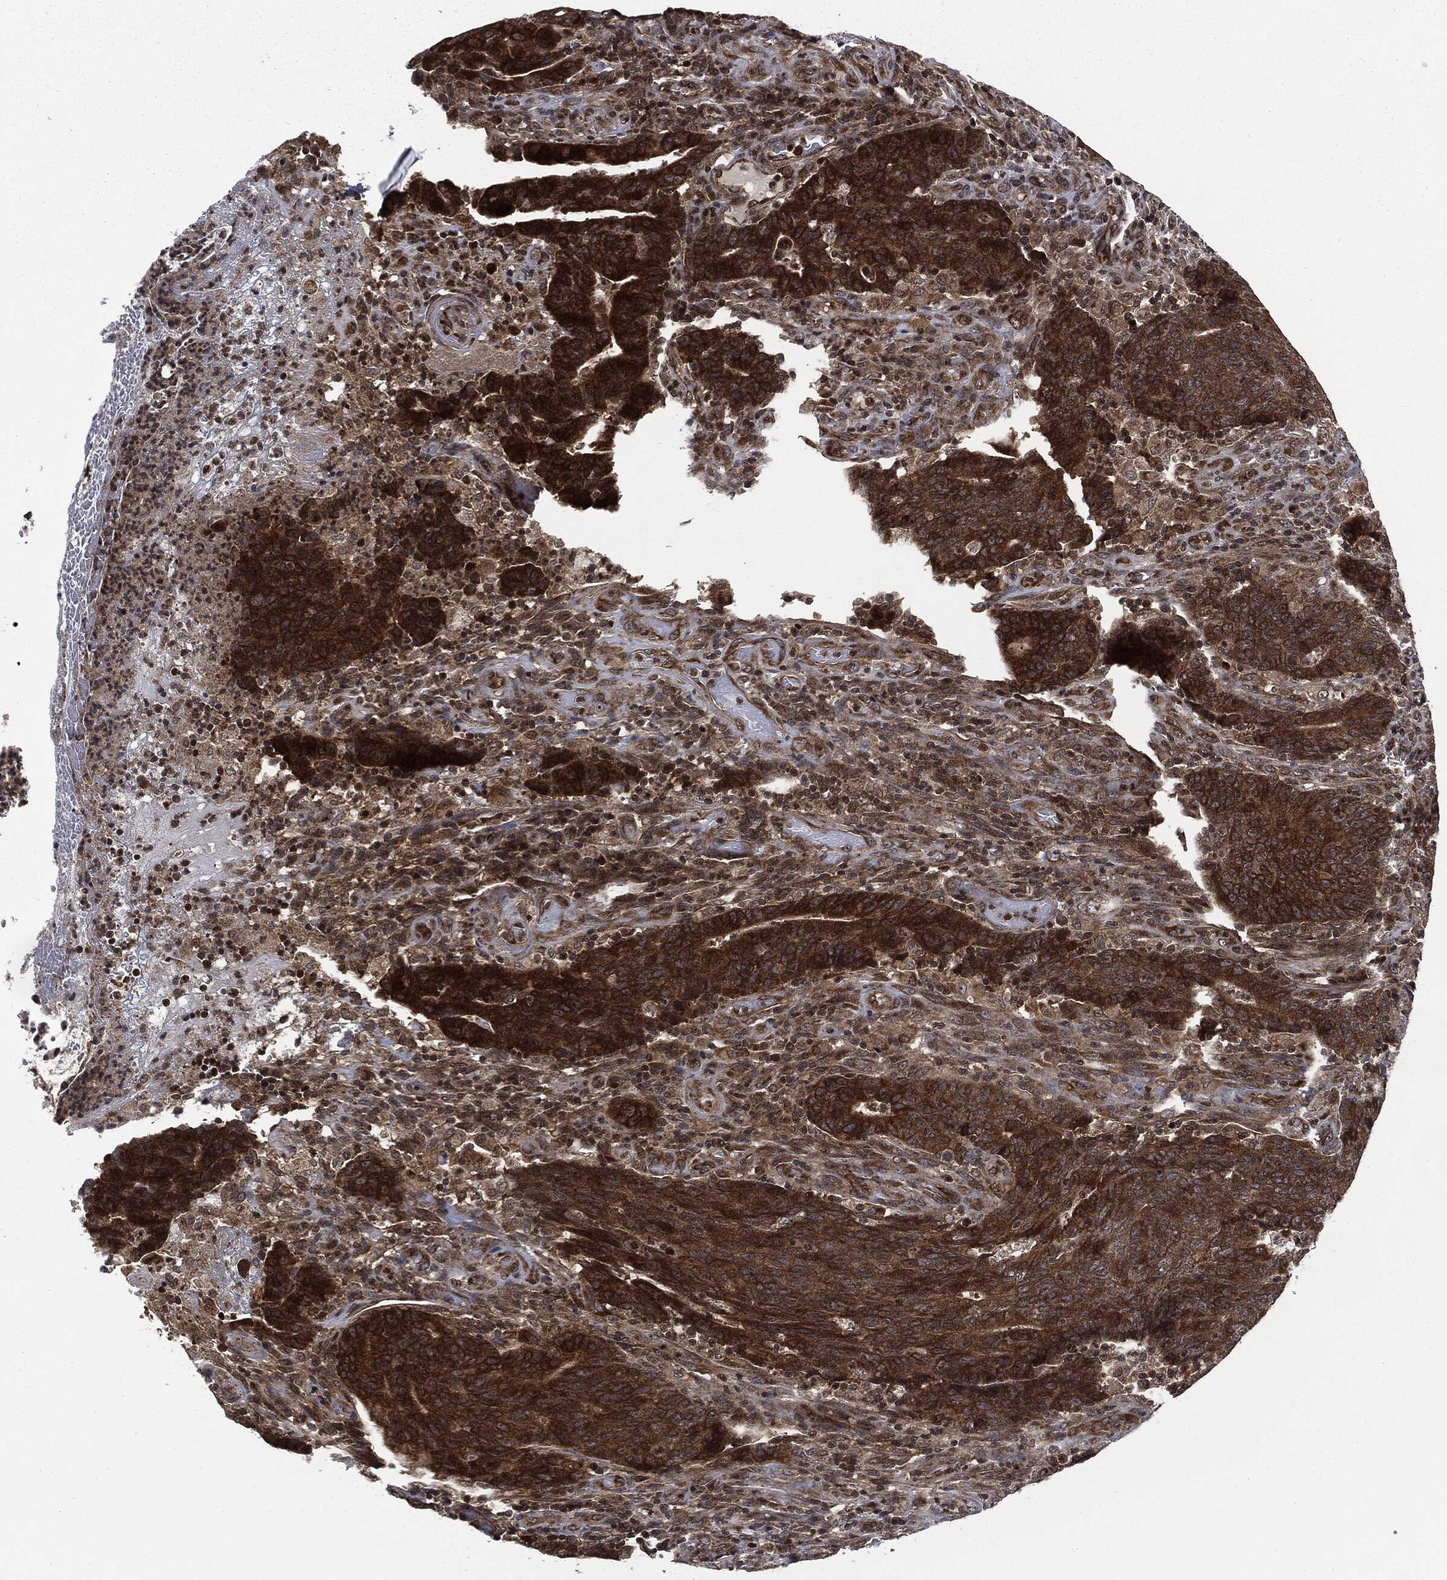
{"staining": {"intensity": "strong", "quantity": ">75%", "location": "cytoplasmic/membranous"}, "tissue": "colorectal cancer", "cell_type": "Tumor cells", "image_type": "cancer", "snomed": [{"axis": "morphology", "description": "Adenocarcinoma, NOS"}, {"axis": "topography", "description": "Colon"}], "caption": "Protein expression analysis of colorectal adenocarcinoma reveals strong cytoplasmic/membranous staining in about >75% of tumor cells.", "gene": "HRAS", "patient": {"sex": "female", "age": 75}}